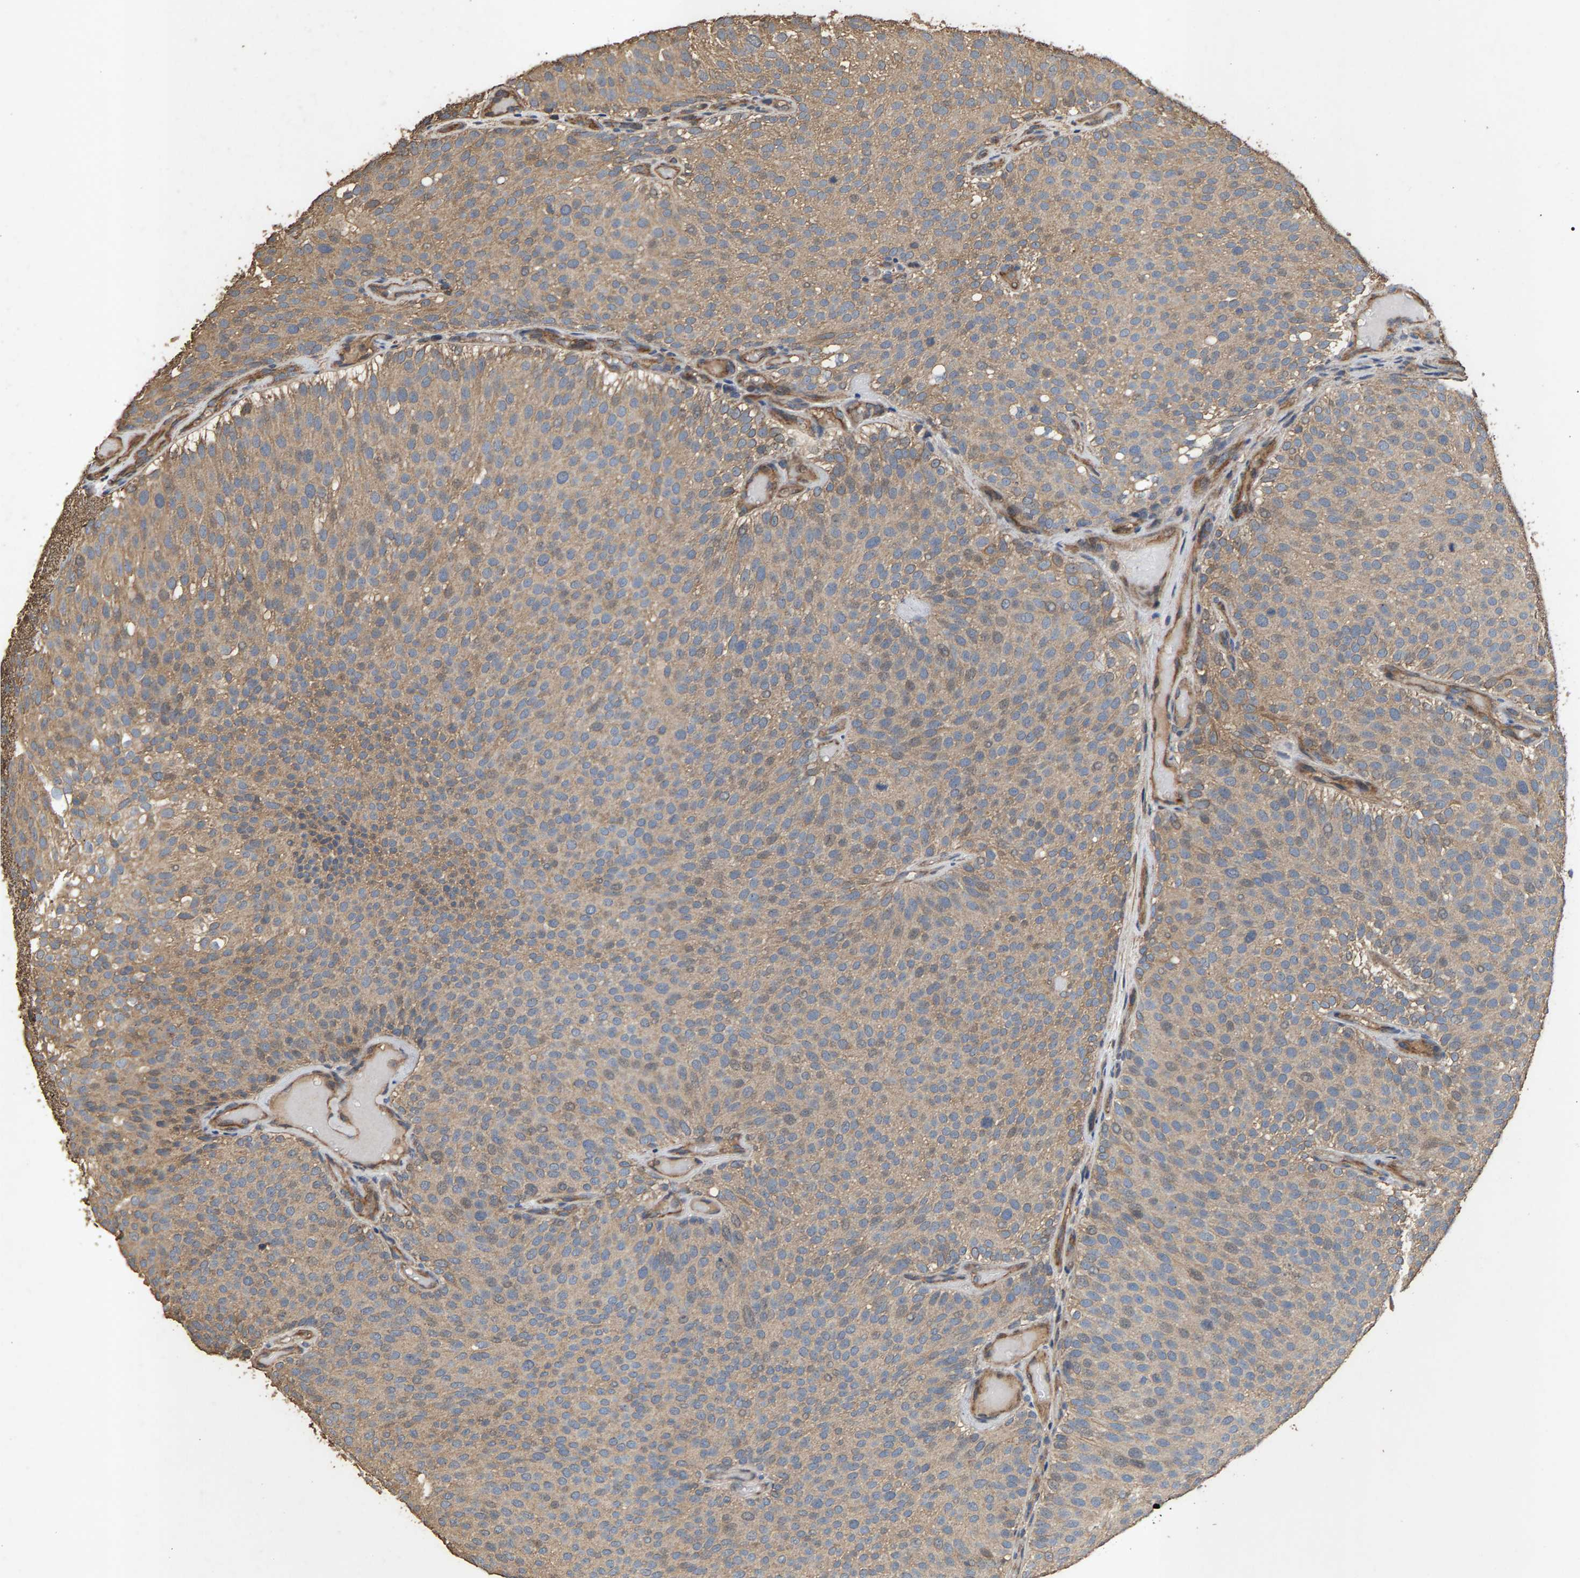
{"staining": {"intensity": "weak", "quantity": ">75%", "location": "cytoplasmic/membranous"}, "tissue": "urothelial cancer", "cell_type": "Tumor cells", "image_type": "cancer", "snomed": [{"axis": "morphology", "description": "Urothelial carcinoma, Low grade"}, {"axis": "topography", "description": "Urinary bladder"}], "caption": "A high-resolution histopathology image shows IHC staining of urothelial carcinoma (low-grade), which demonstrates weak cytoplasmic/membranous positivity in about >75% of tumor cells. The protein is shown in brown color, while the nuclei are stained blue.", "gene": "HTRA3", "patient": {"sex": "male", "age": 78}}